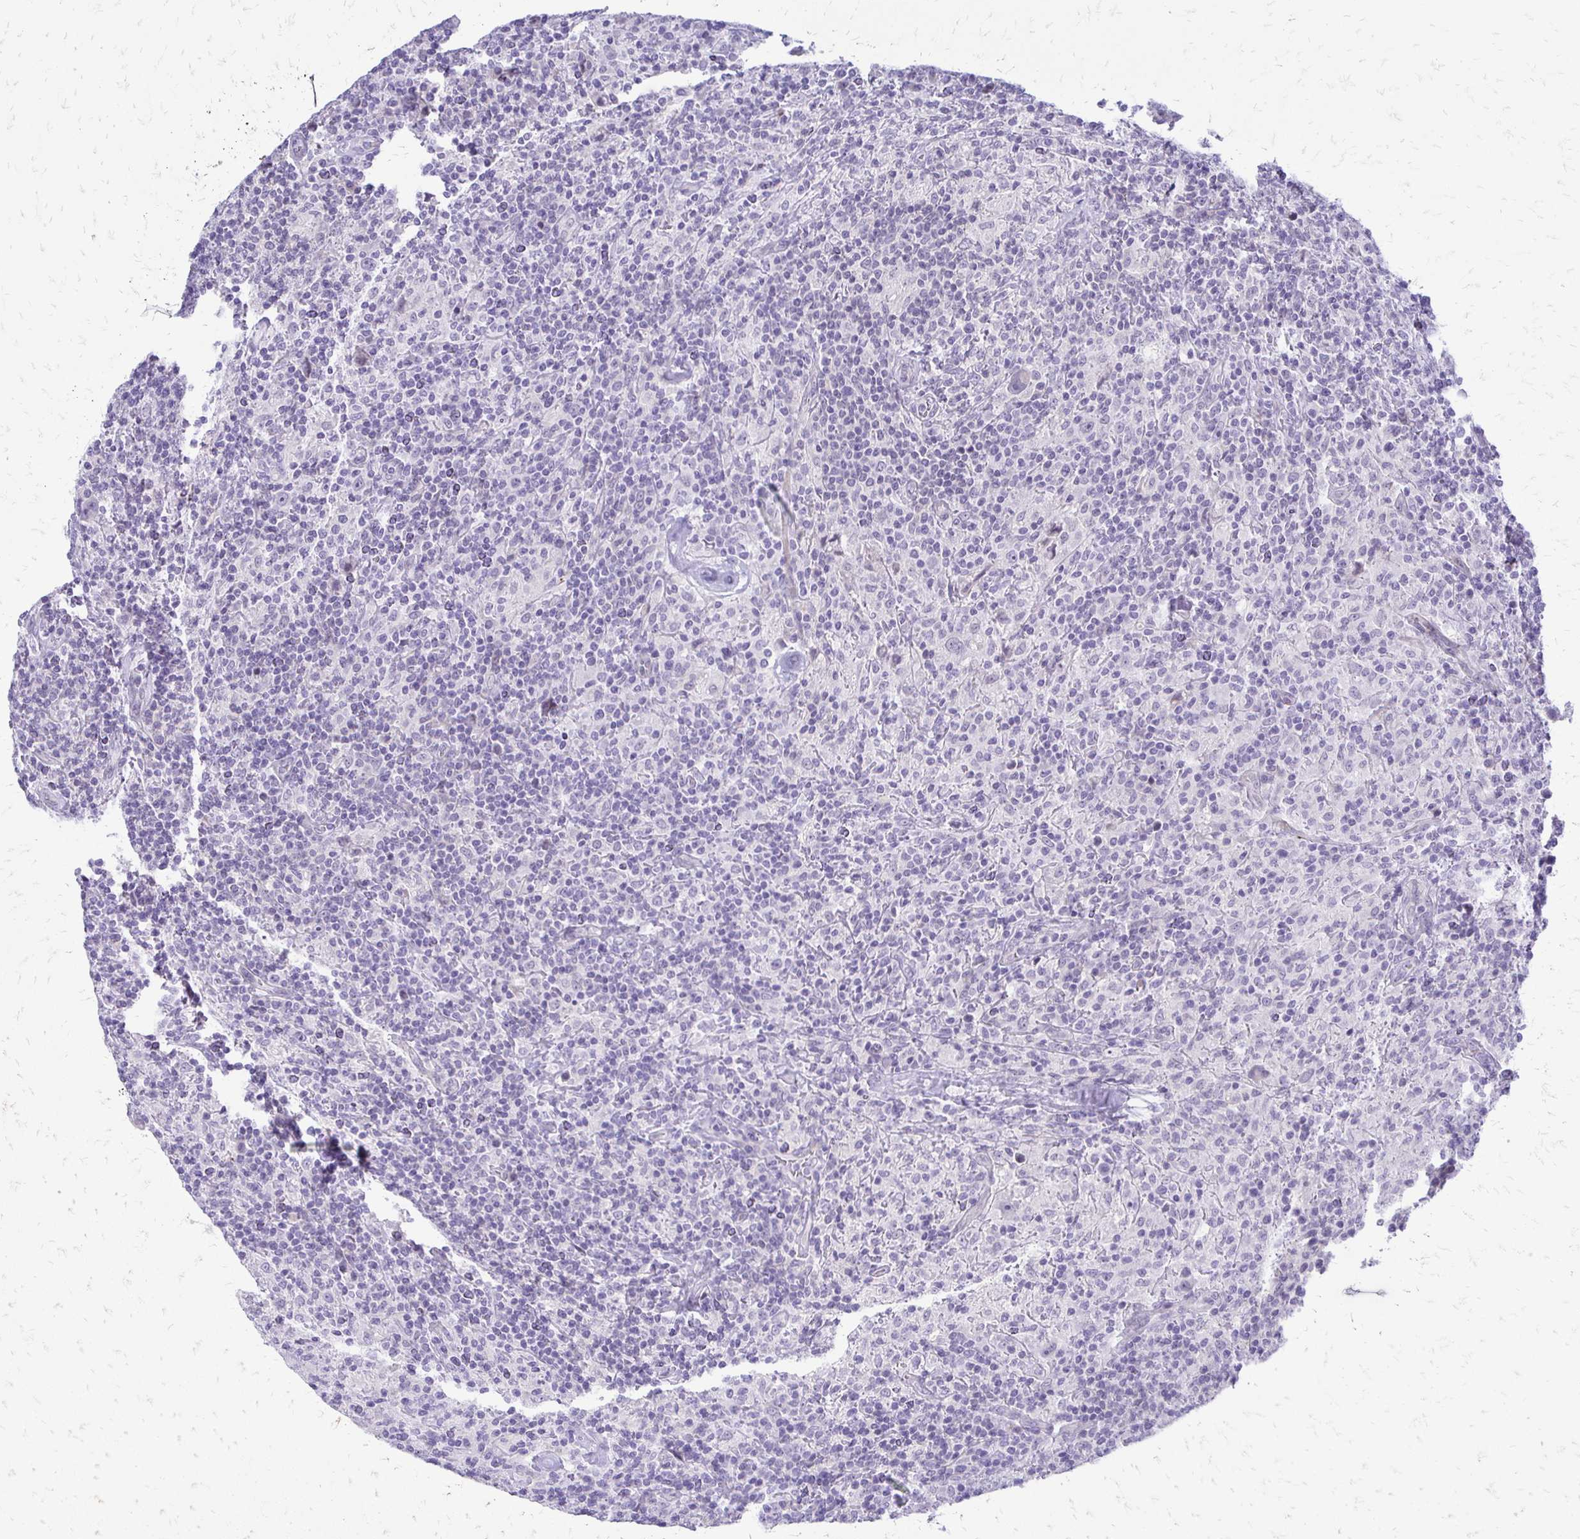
{"staining": {"intensity": "negative", "quantity": "none", "location": "none"}, "tissue": "lymphoma", "cell_type": "Tumor cells", "image_type": "cancer", "snomed": [{"axis": "morphology", "description": "Hodgkin's disease, NOS"}, {"axis": "topography", "description": "Lymph node"}], "caption": "Immunohistochemical staining of lymphoma shows no significant expression in tumor cells.", "gene": "EPYC", "patient": {"sex": "male", "age": 70}}